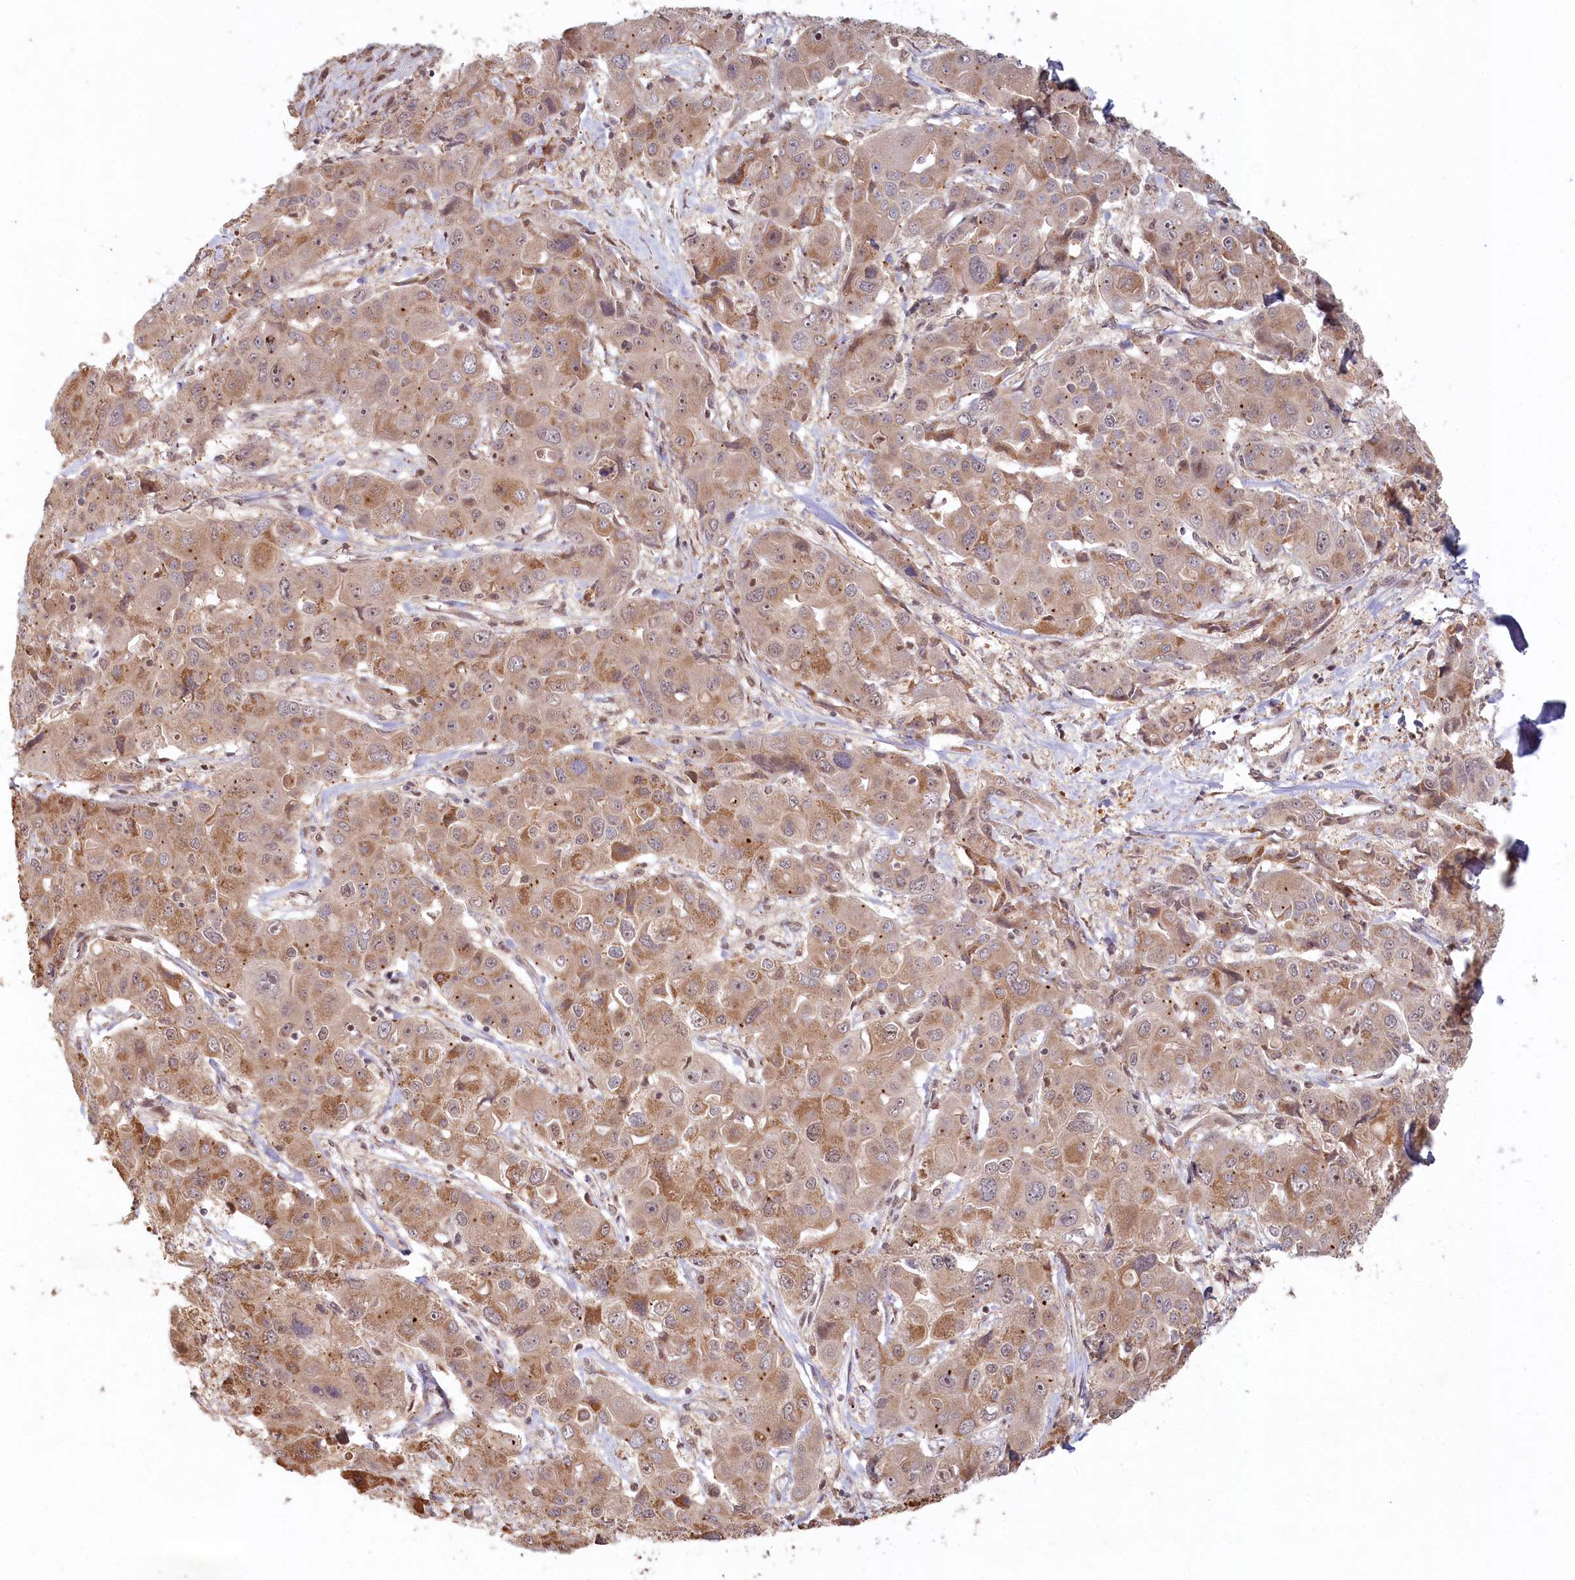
{"staining": {"intensity": "moderate", "quantity": ">75%", "location": "cytoplasmic/membranous"}, "tissue": "liver cancer", "cell_type": "Tumor cells", "image_type": "cancer", "snomed": [{"axis": "morphology", "description": "Cholangiocarcinoma"}, {"axis": "topography", "description": "Liver"}], "caption": "High-power microscopy captured an immunohistochemistry (IHC) photomicrograph of cholangiocarcinoma (liver), revealing moderate cytoplasmic/membranous expression in approximately >75% of tumor cells.", "gene": "WAPL", "patient": {"sex": "male", "age": 67}}